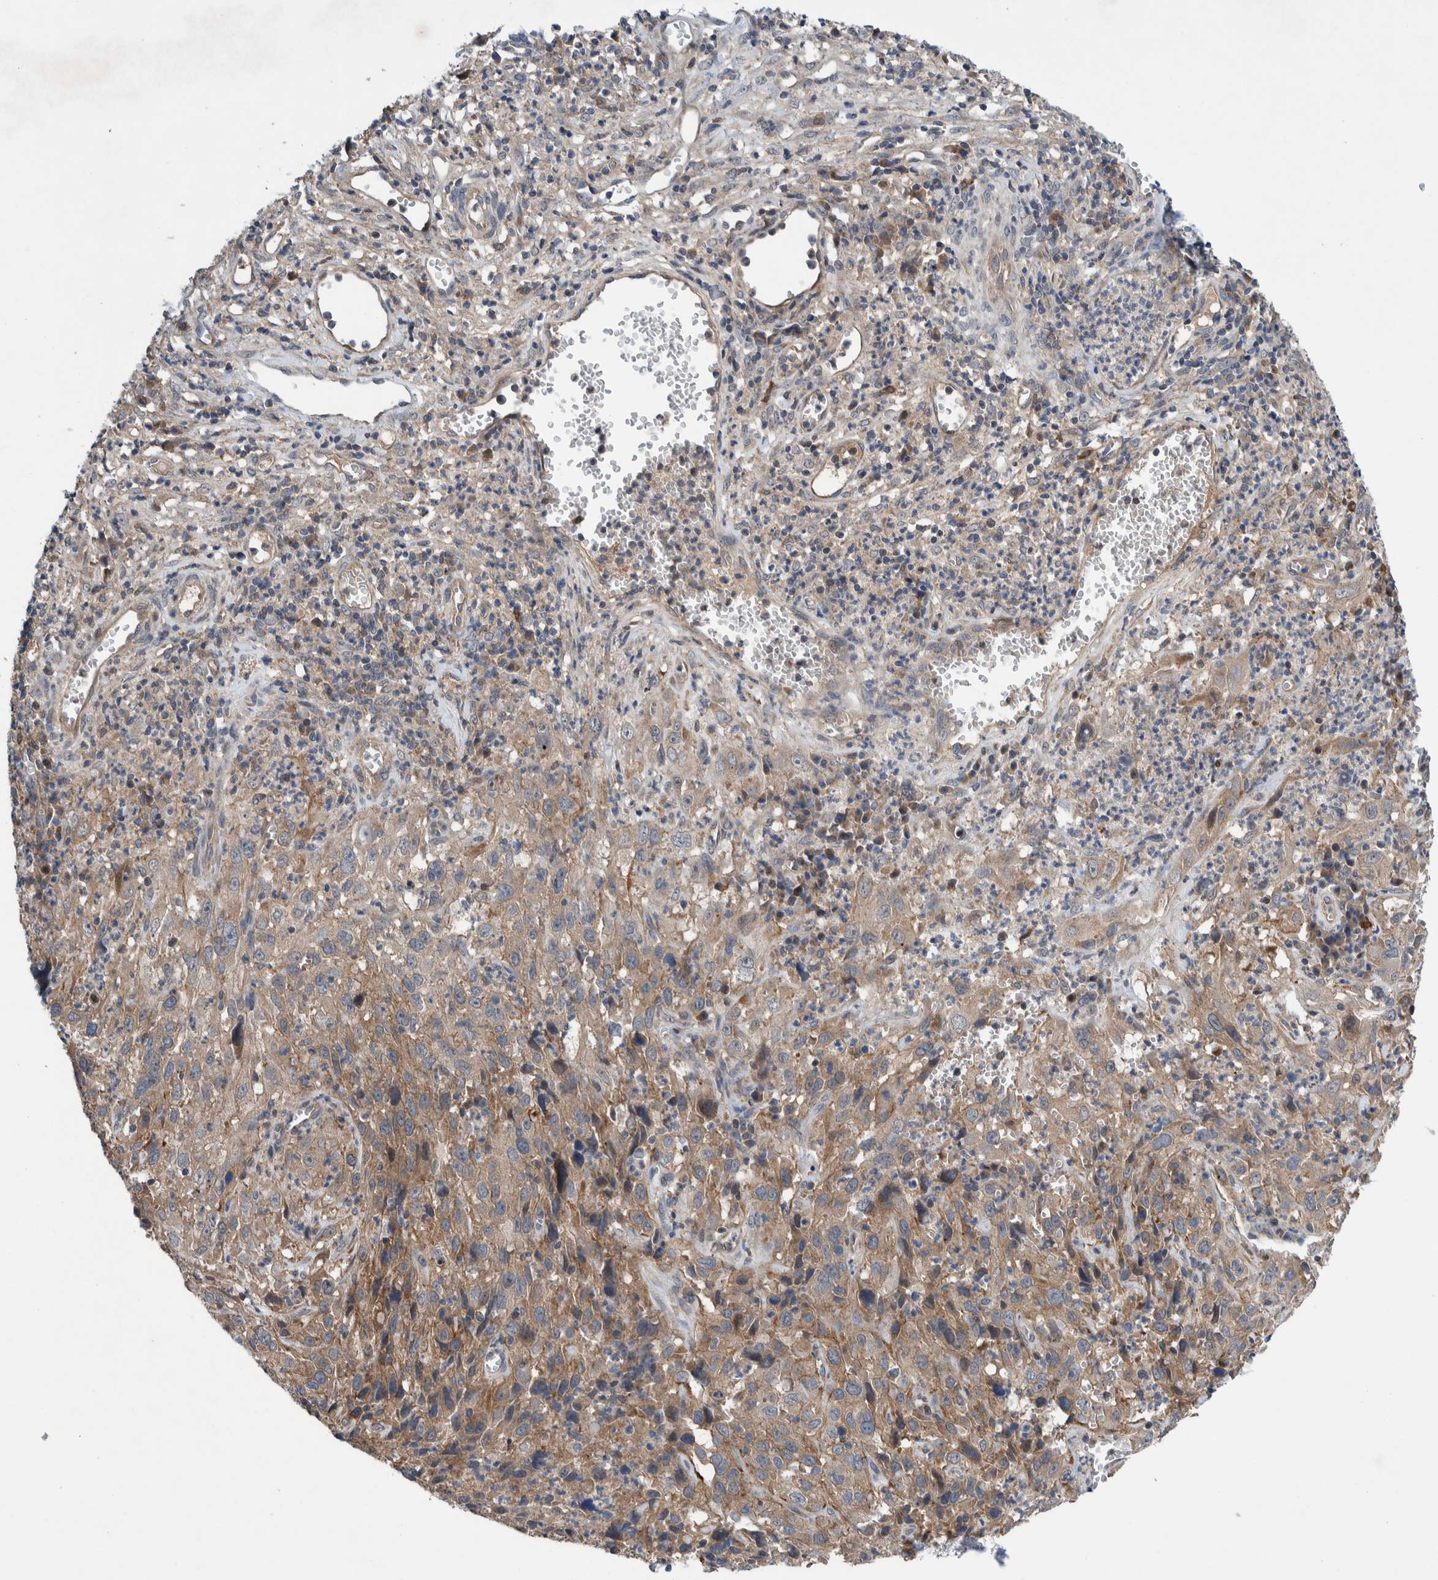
{"staining": {"intensity": "weak", "quantity": ">75%", "location": "cytoplasmic/membranous"}, "tissue": "cervical cancer", "cell_type": "Tumor cells", "image_type": "cancer", "snomed": [{"axis": "morphology", "description": "Squamous cell carcinoma, NOS"}, {"axis": "topography", "description": "Cervix"}], "caption": "A high-resolution histopathology image shows immunohistochemistry staining of squamous cell carcinoma (cervical), which displays weak cytoplasmic/membranous expression in approximately >75% of tumor cells.", "gene": "PIK3R6", "patient": {"sex": "female", "age": 32}}